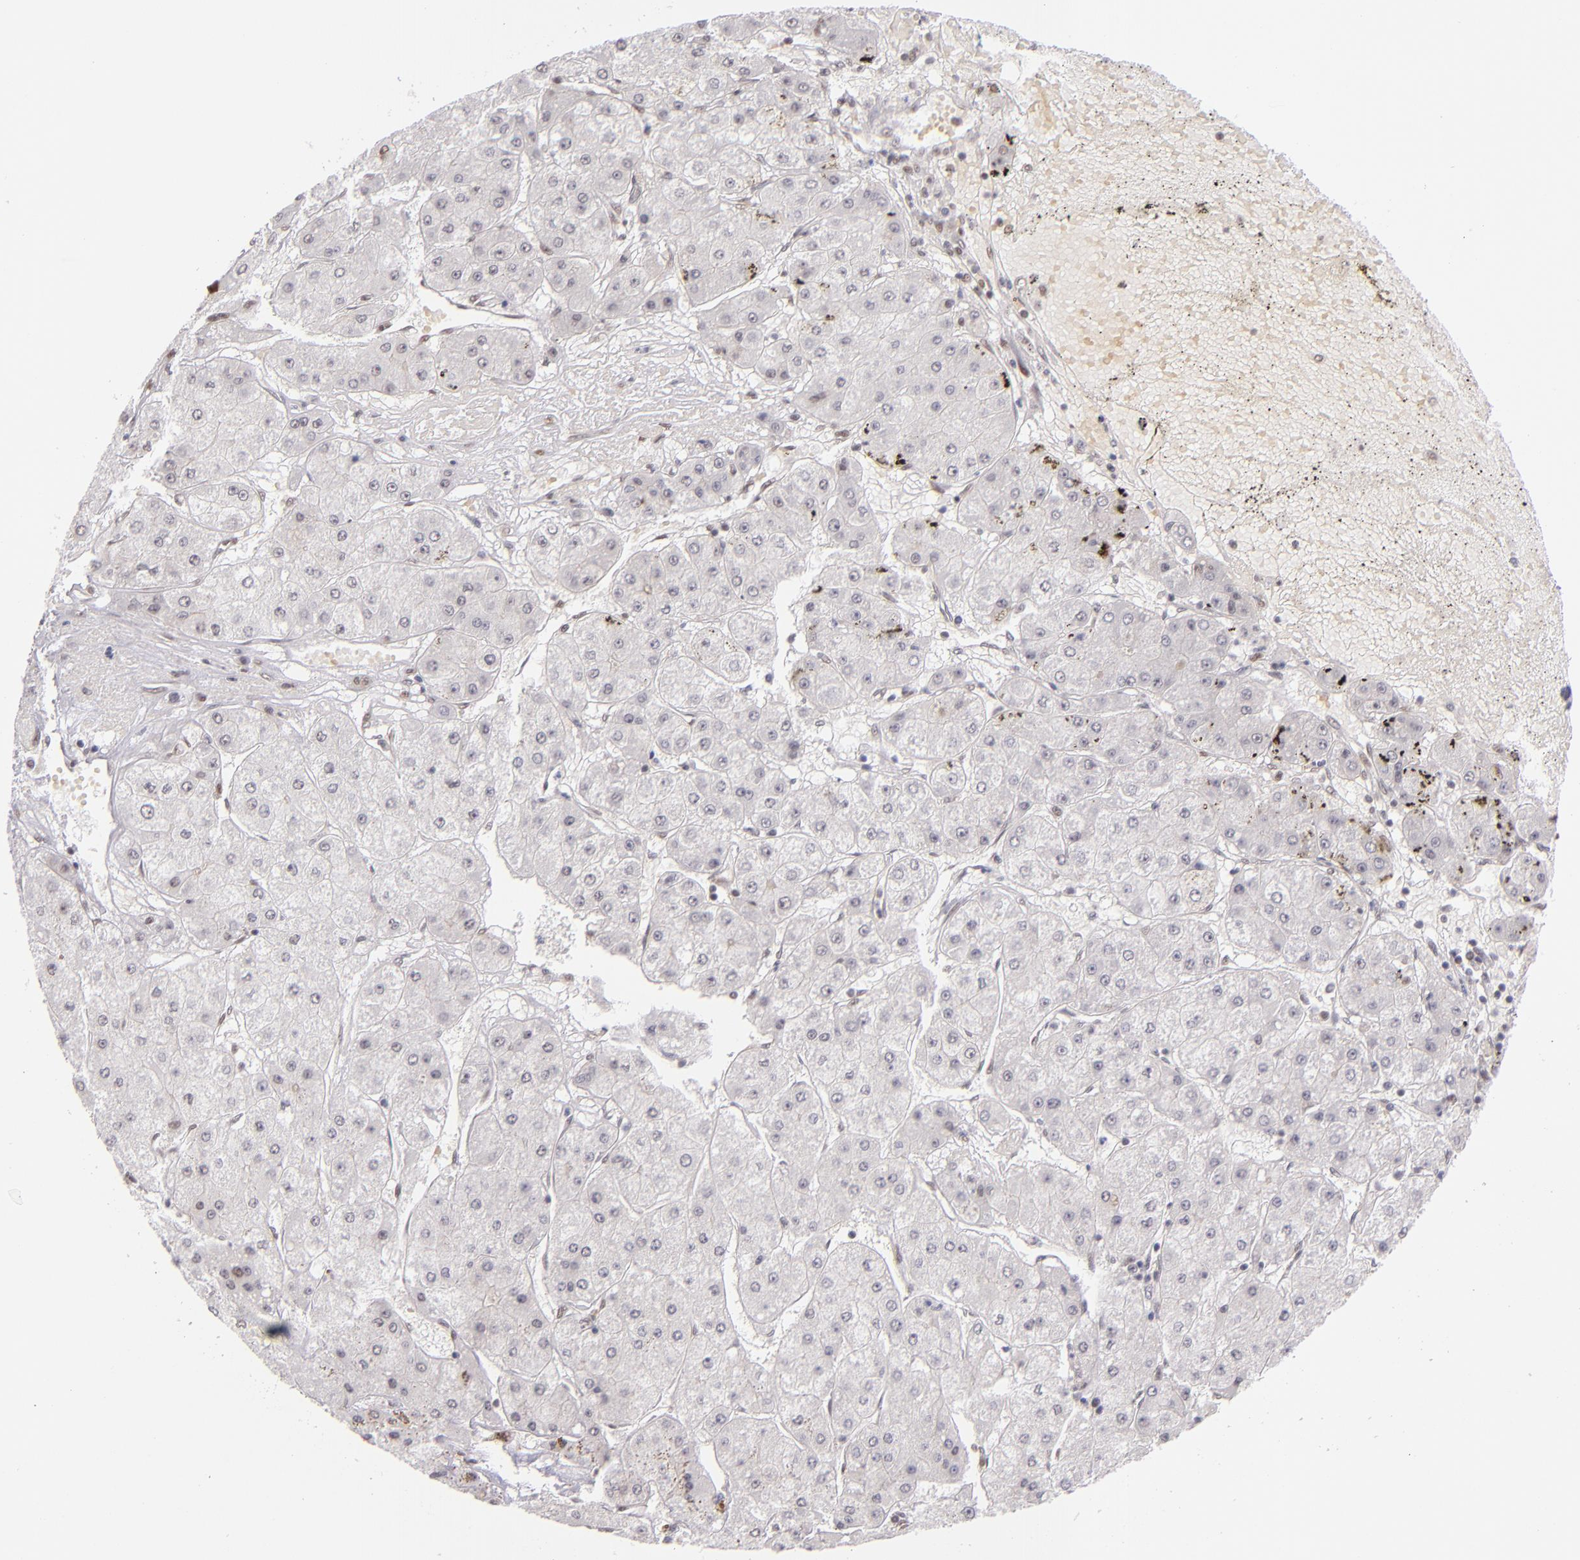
{"staining": {"intensity": "negative", "quantity": "none", "location": "none"}, "tissue": "liver cancer", "cell_type": "Tumor cells", "image_type": "cancer", "snomed": [{"axis": "morphology", "description": "Carcinoma, Hepatocellular, NOS"}, {"axis": "topography", "description": "Liver"}], "caption": "A micrograph of human hepatocellular carcinoma (liver) is negative for staining in tumor cells.", "gene": "NCOR2", "patient": {"sex": "female", "age": 52}}